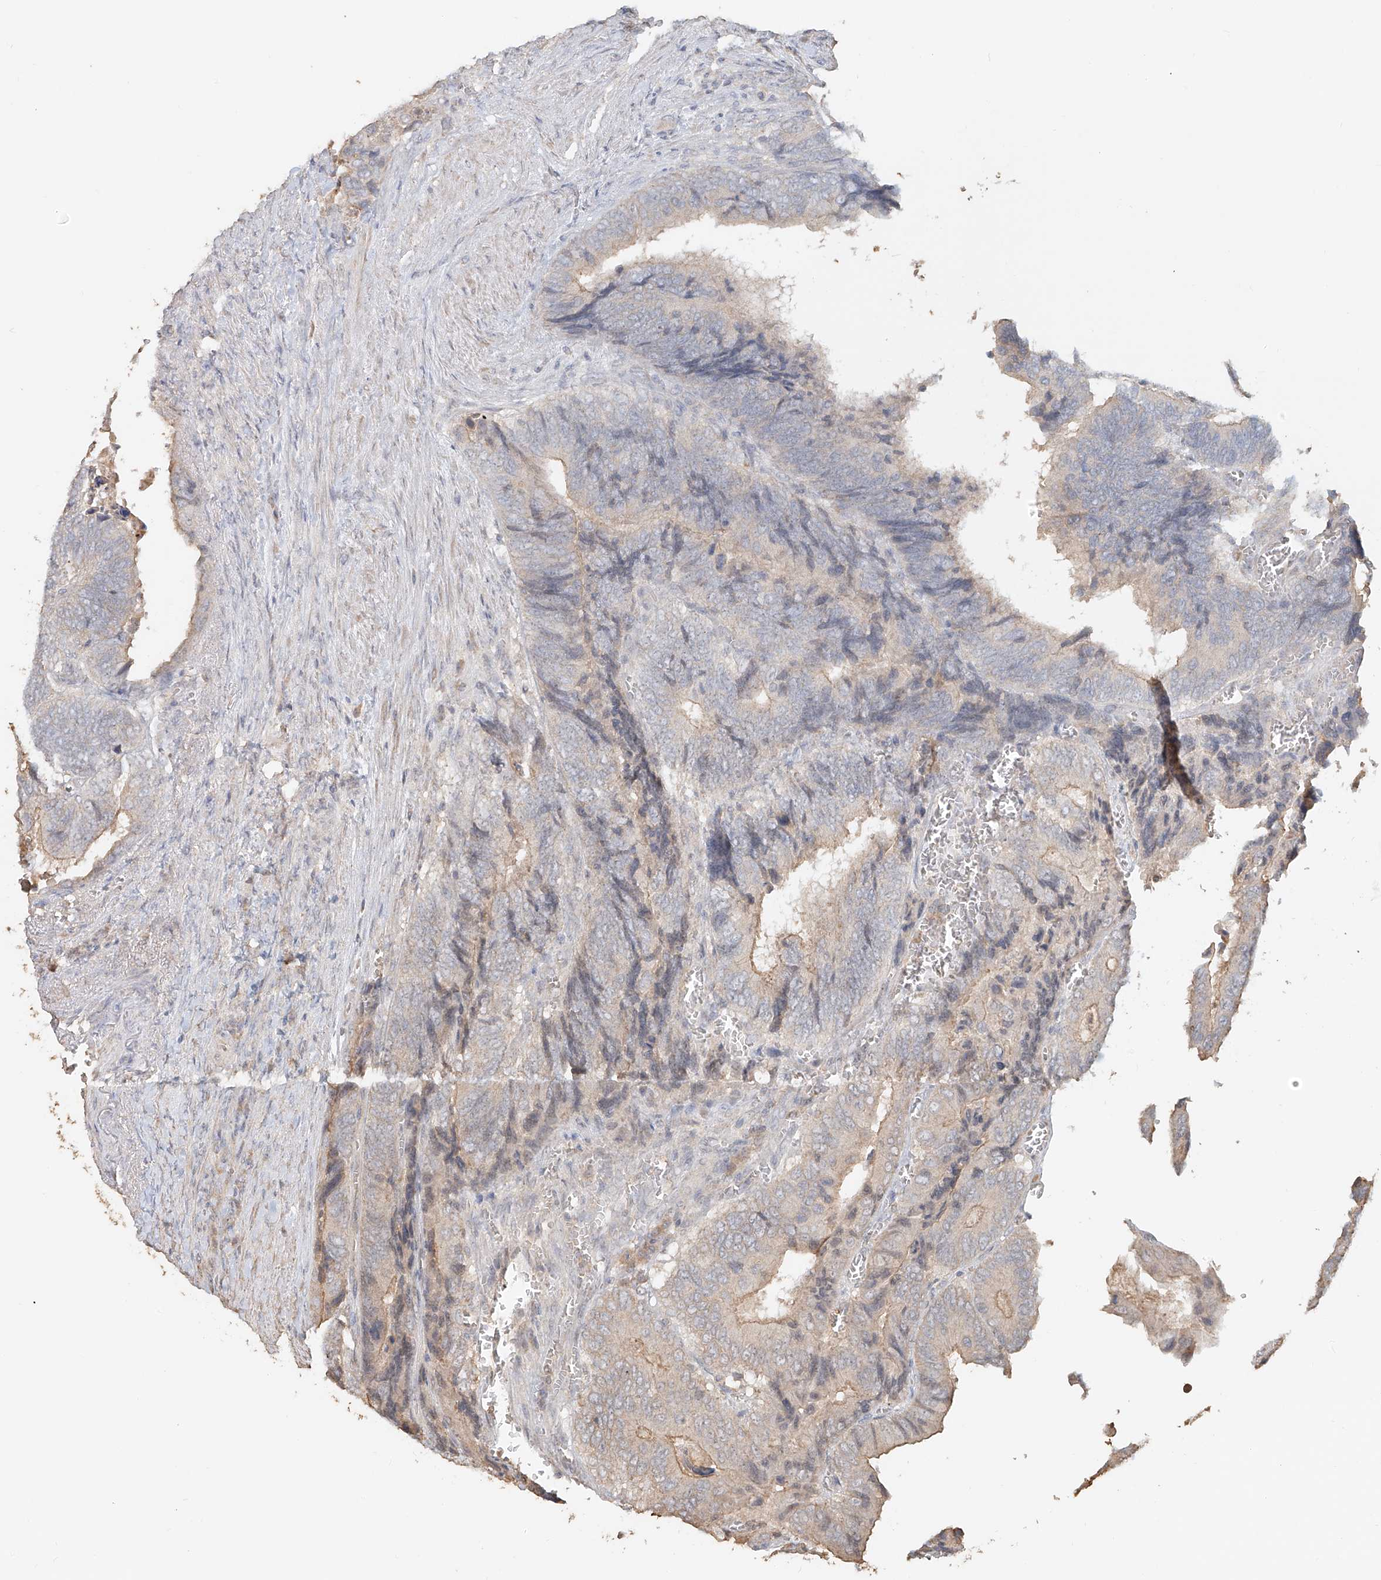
{"staining": {"intensity": "moderate", "quantity": "25%-75%", "location": "cytoplasmic/membranous"}, "tissue": "colorectal cancer", "cell_type": "Tumor cells", "image_type": "cancer", "snomed": [{"axis": "morphology", "description": "Adenocarcinoma, NOS"}, {"axis": "topography", "description": "Colon"}], "caption": "DAB immunohistochemical staining of adenocarcinoma (colorectal) displays moderate cytoplasmic/membranous protein expression in approximately 25%-75% of tumor cells.", "gene": "NPHS1", "patient": {"sex": "male", "age": 72}}